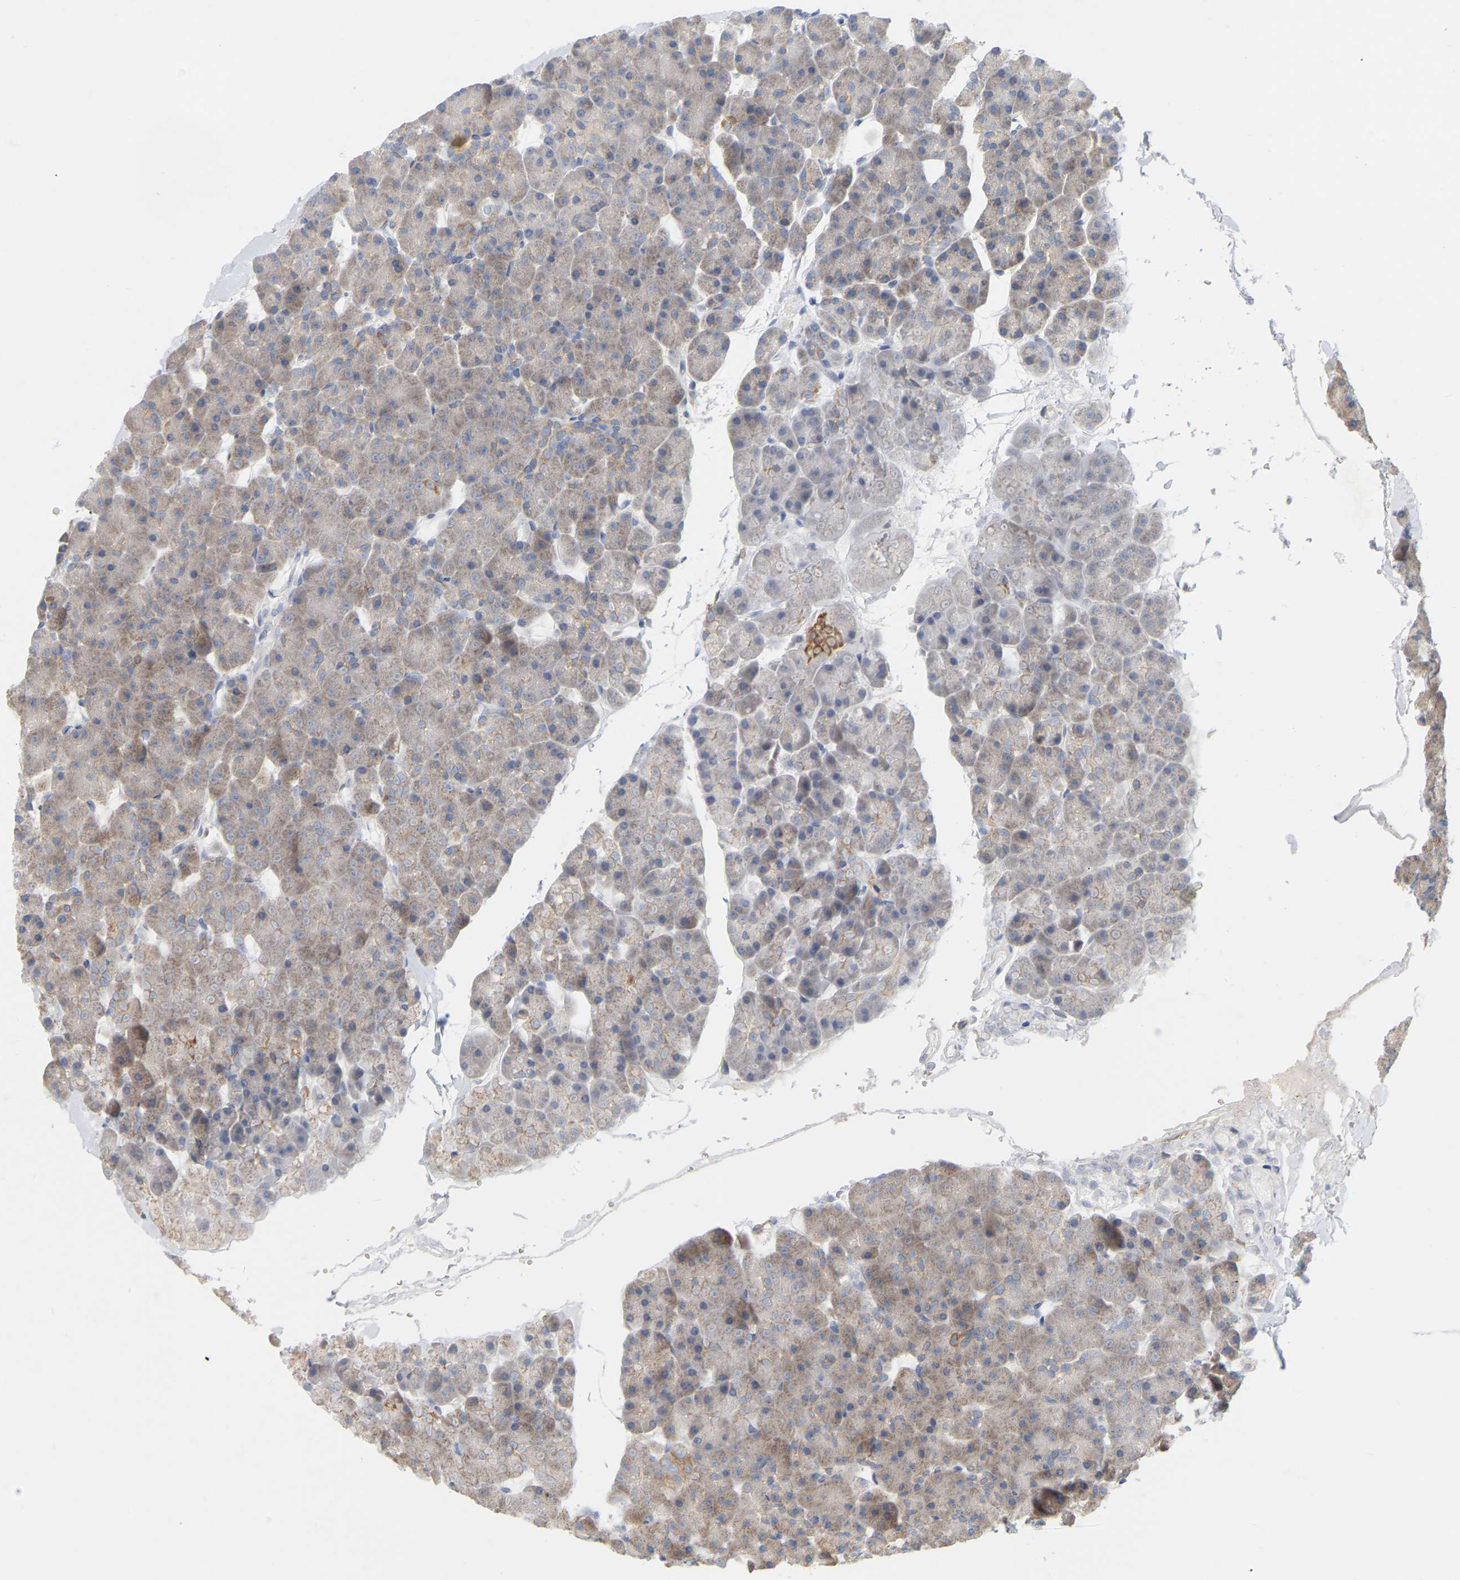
{"staining": {"intensity": "weak", "quantity": ">75%", "location": "cytoplasmic/membranous"}, "tissue": "pancreas", "cell_type": "Exocrine glandular cells", "image_type": "normal", "snomed": [{"axis": "morphology", "description": "Normal tissue, NOS"}, {"axis": "topography", "description": "Pancreas"}], "caption": "Protein staining of normal pancreas demonstrates weak cytoplasmic/membranous positivity in about >75% of exocrine glandular cells. The staining was performed using DAB to visualize the protein expression in brown, while the nuclei were stained in blue with hematoxylin (Magnification: 20x).", "gene": "MINDY4", "patient": {"sex": "male", "age": 35}}